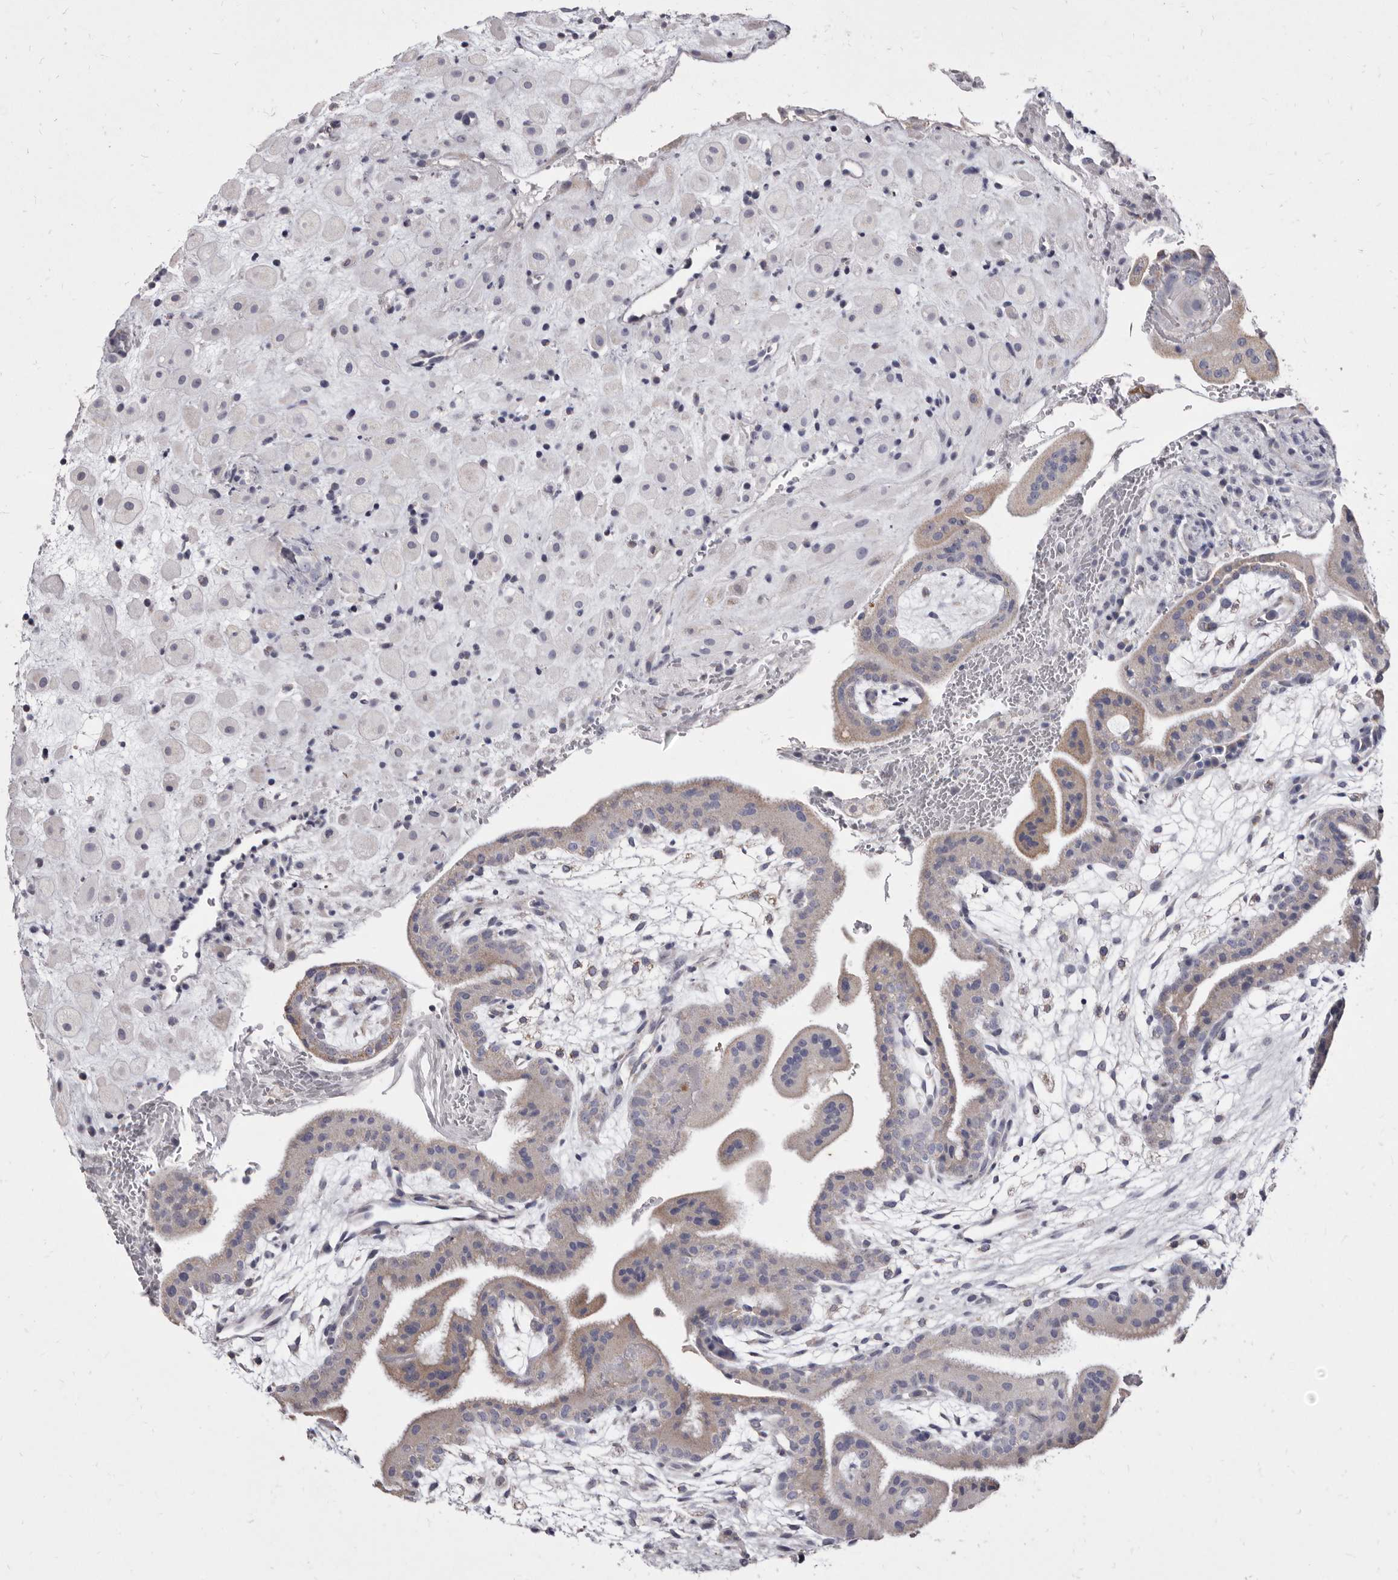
{"staining": {"intensity": "weak", "quantity": "<25%", "location": "cytoplasmic/membranous"}, "tissue": "placenta", "cell_type": "Decidual cells", "image_type": "normal", "snomed": [{"axis": "morphology", "description": "Normal tissue, NOS"}, {"axis": "topography", "description": "Placenta"}], "caption": "Immunohistochemistry (IHC) micrograph of normal human placenta stained for a protein (brown), which shows no staining in decidual cells.", "gene": "CYP2E1", "patient": {"sex": "female", "age": 35}}